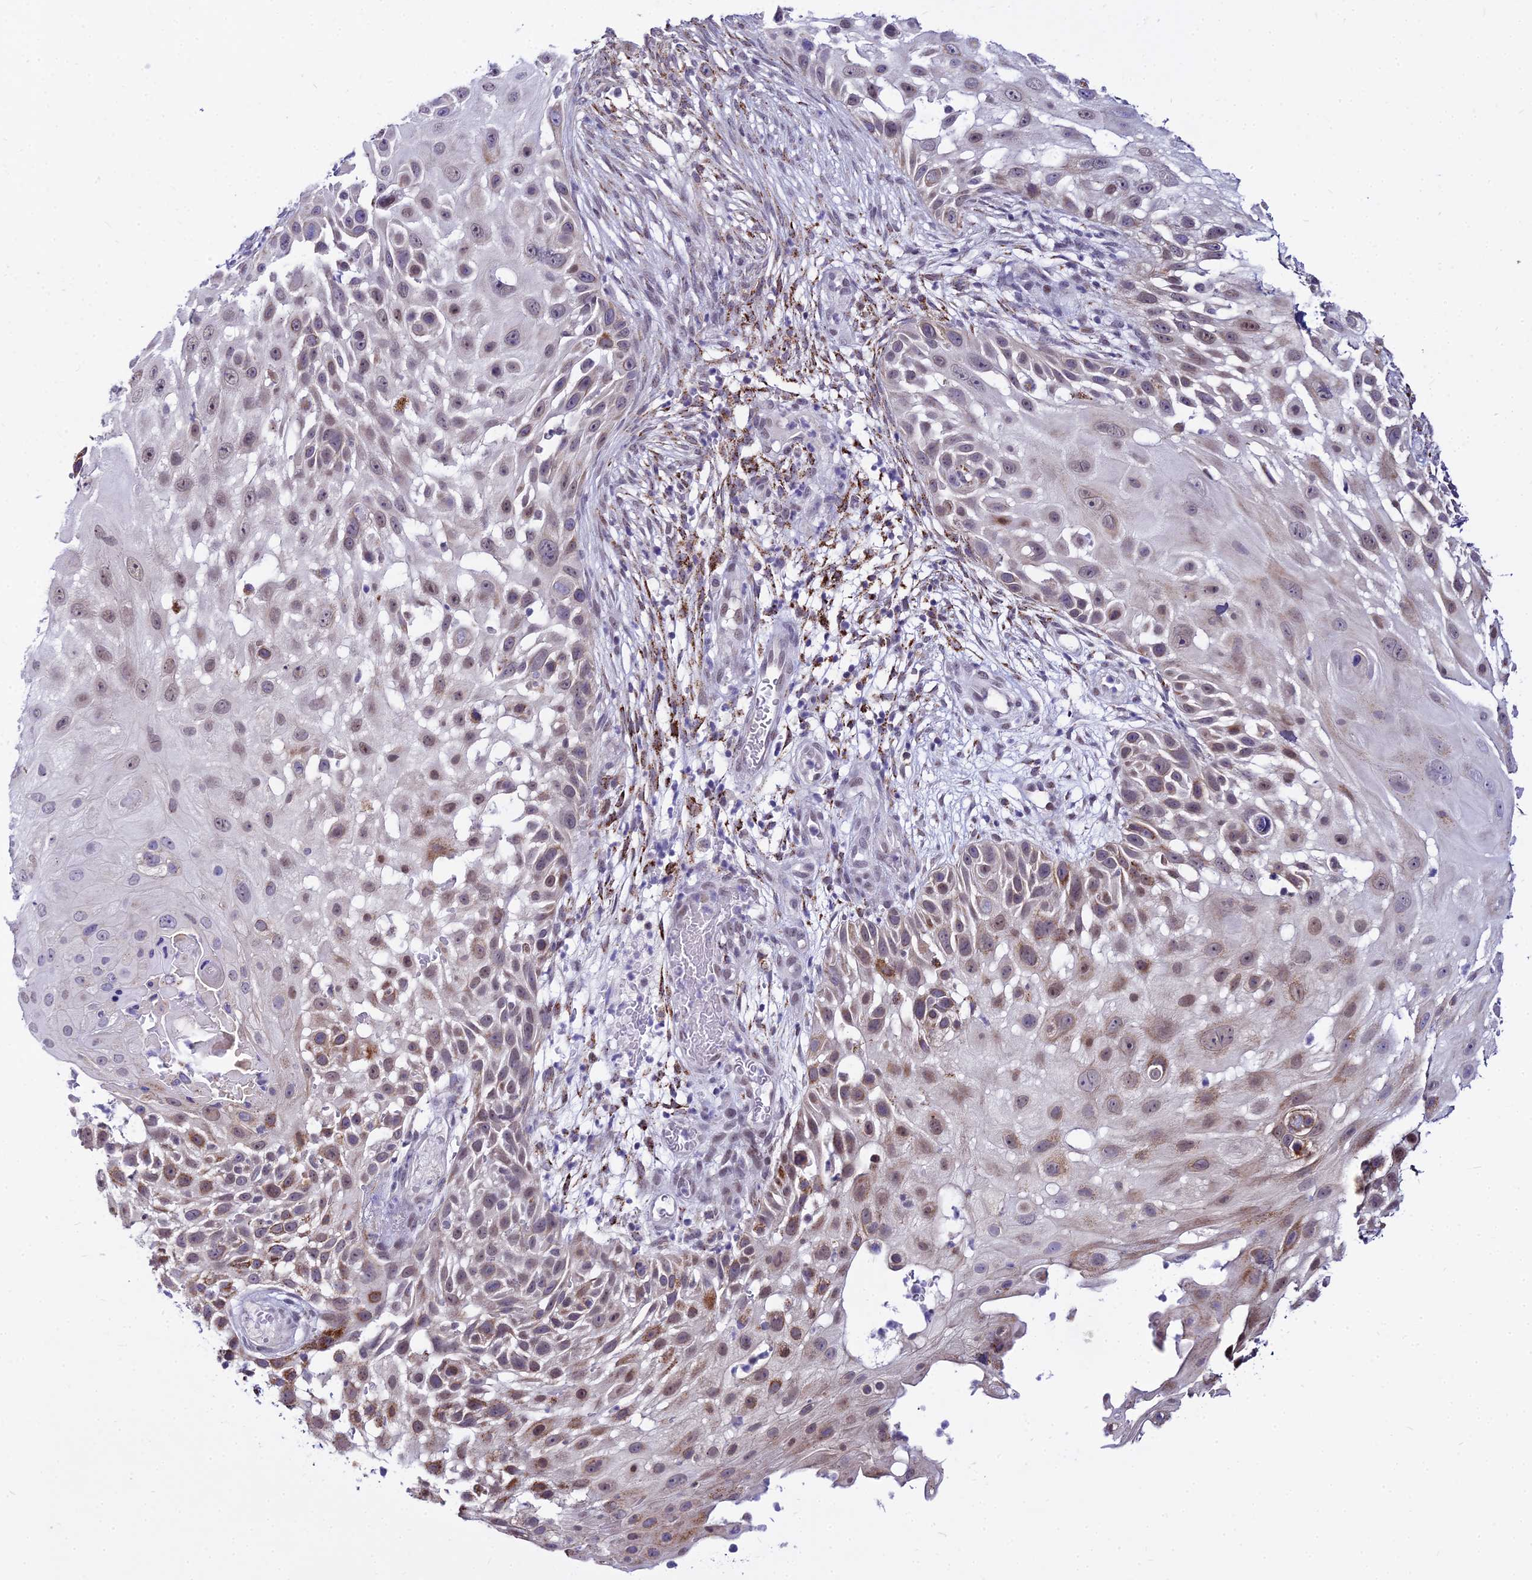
{"staining": {"intensity": "moderate", "quantity": "25%-75%", "location": "cytoplasmic/membranous,nuclear"}, "tissue": "skin cancer", "cell_type": "Tumor cells", "image_type": "cancer", "snomed": [{"axis": "morphology", "description": "Squamous cell carcinoma, NOS"}, {"axis": "topography", "description": "Skin"}], "caption": "Immunohistochemistry (IHC) (DAB) staining of skin cancer reveals moderate cytoplasmic/membranous and nuclear protein expression in about 25%-75% of tumor cells. (Stains: DAB in brown, nuclei in blue, Microscopy: brightfield microscopy at high magnification).", "gene": "C6orf163", "patient": {"sex": "female", "age": 44}}